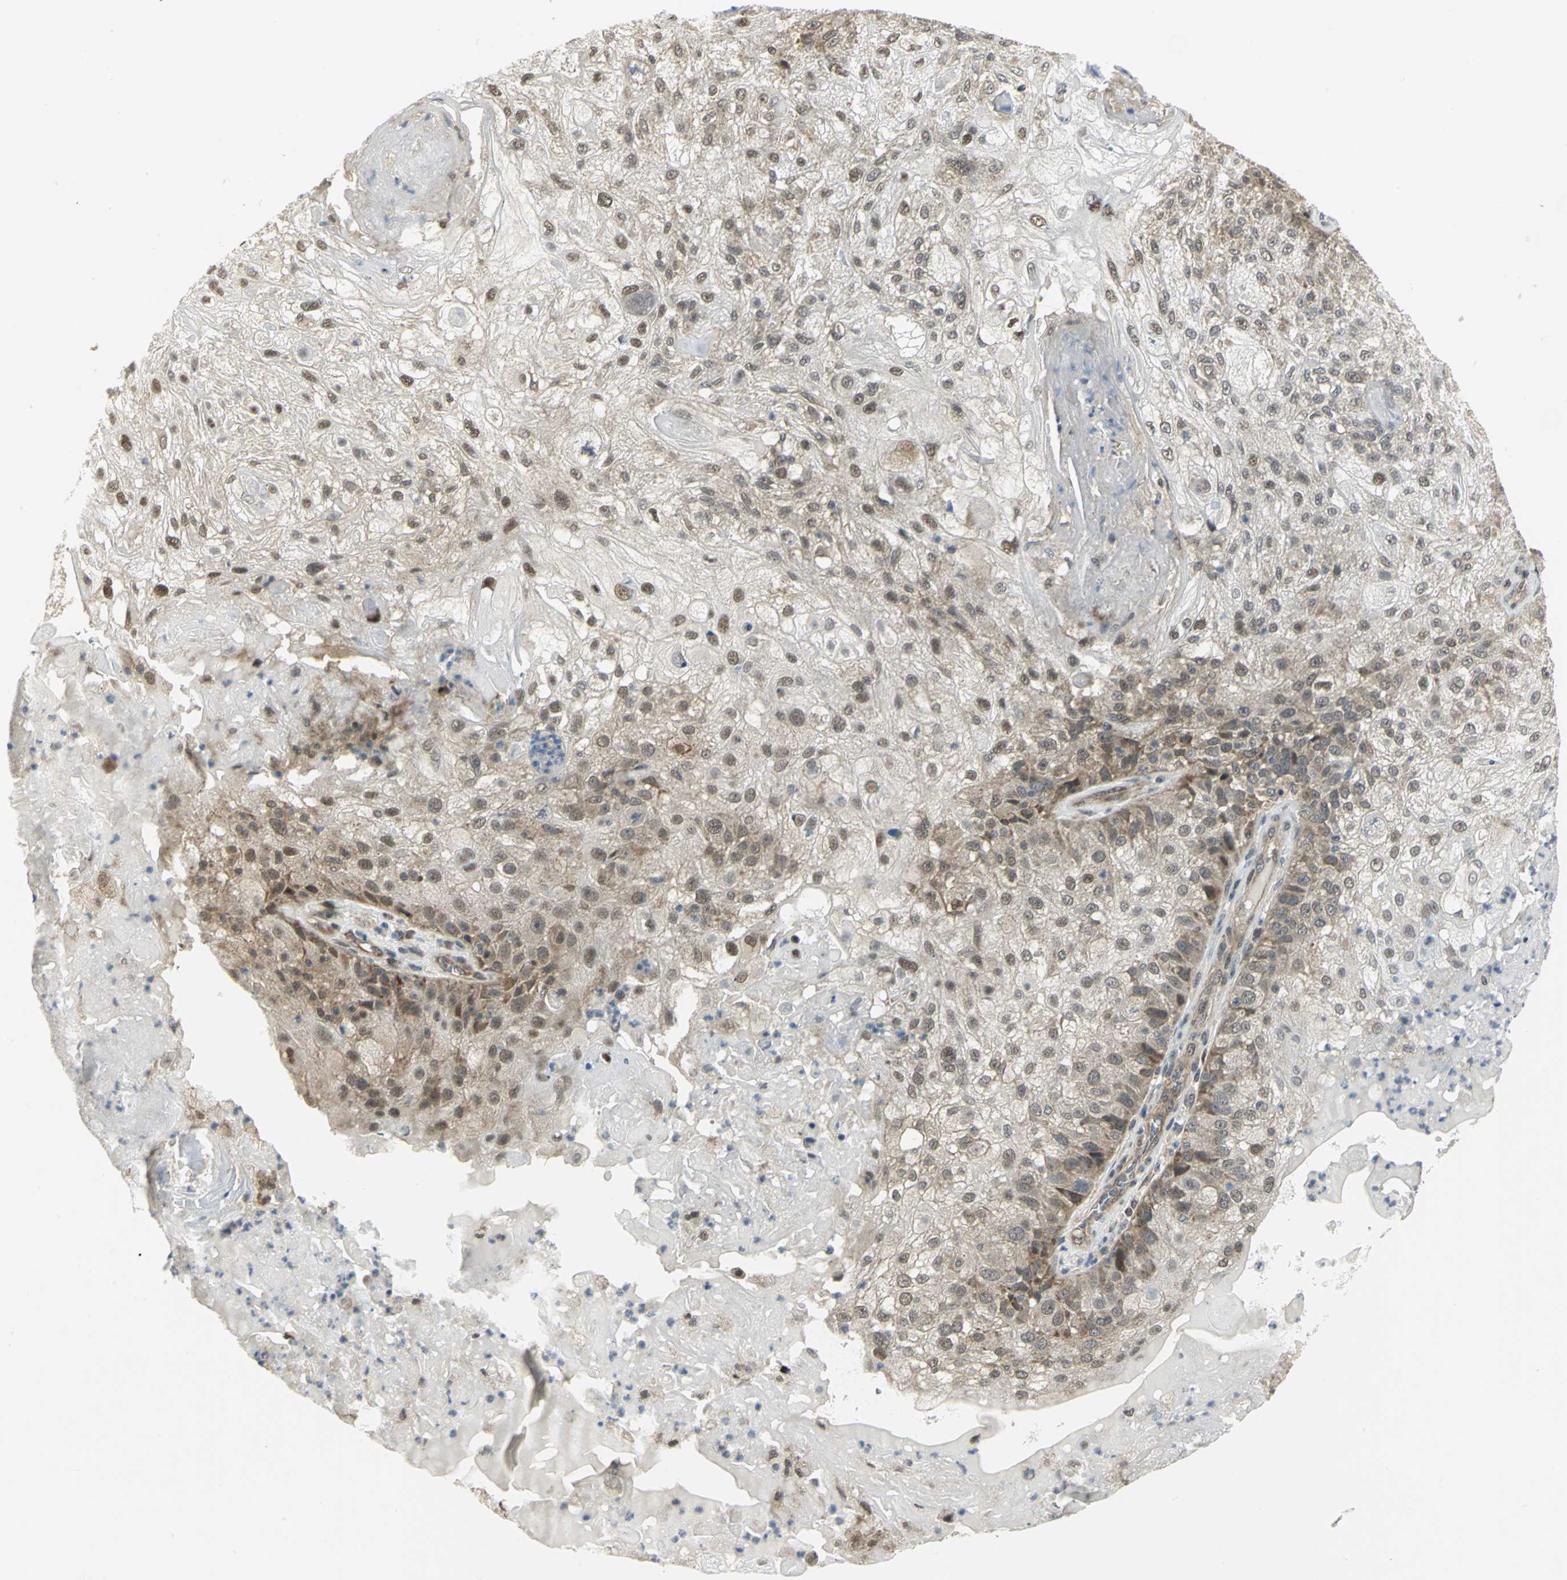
{"staining": {"intensity": "moderate", "quantity": ">75%", "location": "cytoplasmic/membranous,nuclear"}, "tissue": "skin cancer", "cell_type": "Tumor cells", "image_type": "cancer", "snomed": [{"axis": "morphology", "description": "Normal tissue, NOS"}, {"axis": "morphology", "description": "Squamous cell carcinoma, NOS"}, {"axis": "topography", "description": "Skin"}], "caption": "The immunohistochemical stain labels moderate cytoplasmic/membranous and nuclear positivity in tumor cells of squamous cell carcinoma (skin) tissue.", "gene": "PSMC4", "patient": {"sex": "female", "age": 83}}